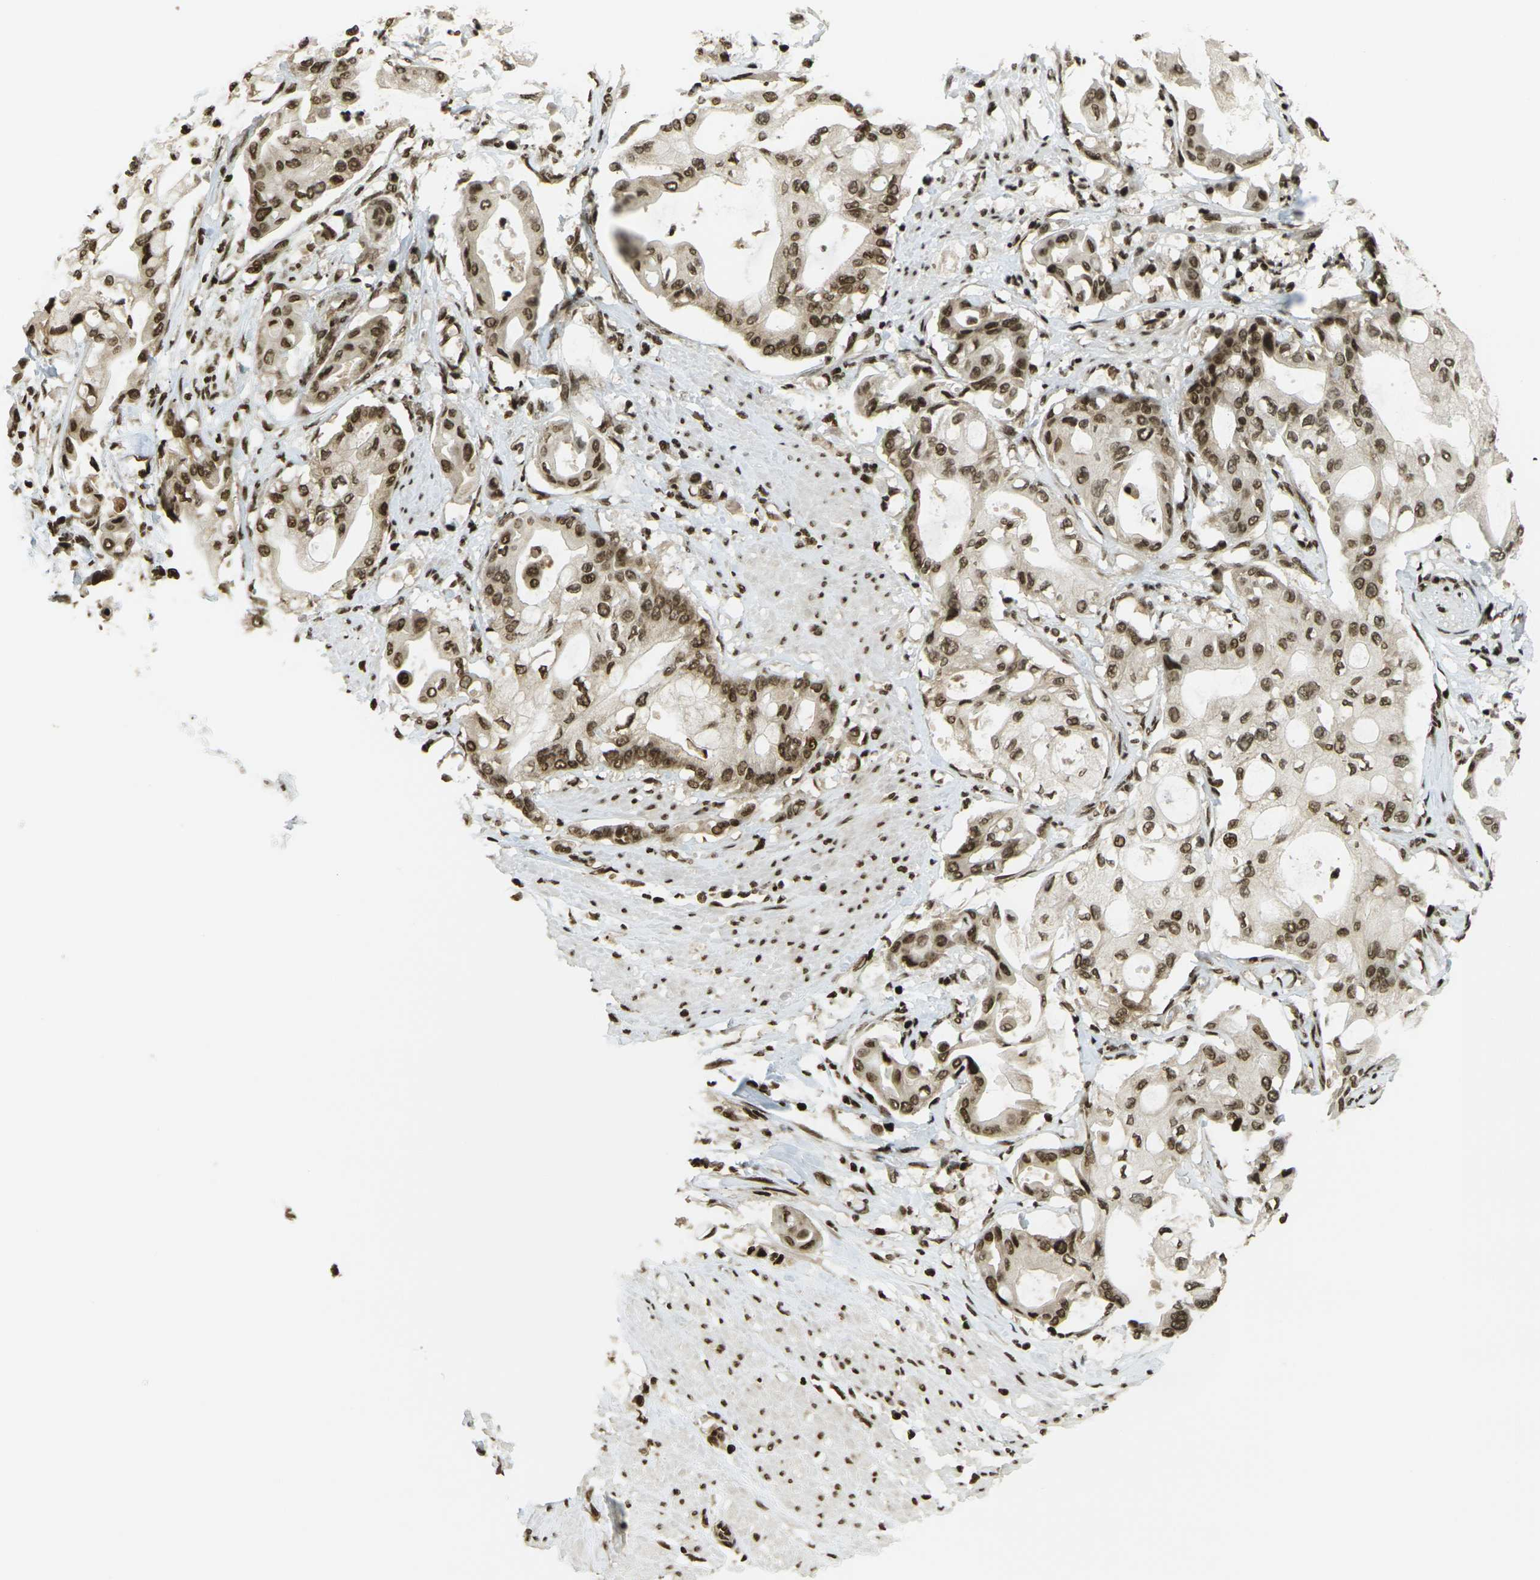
{"staining": {"intensity": "moderate", "quantity": ">75%", "location": "cytoplasmic/membranous,nuclear"}, "tissue": "pancreatic cancer", "cell_type": "Tumor cells", "image_type": "cancer", "snomed": [{"axis": "morphology", "description": "Adenocarcinoma, NOS"}, {"axis": "morphology", "description": "Adenocarcinoma, metastatic, NOS"}, {"axis": "topography", "description": "Lymph node"}, {"axis": "topography", "description": "Pancreas"}, {"axis": "topography", "description": "Duodenum"}], "caption": "An immunohistochemistry (IHC) histopathology image of neoplastic tissue is shown. Protein staining in brown shows moderate cytoplasmic/membranous and nuclear positivity in pancreatic metastatic adenocarcinoma within tumor cells. Using DAB (3,3'-diaminobenzidine) (brown) and hematoxylin (blue) stains, captured at high magnification using brightfield microscopy.", "gene": "RUVBL2", "patient": {"sex": "female", "age": 64}}